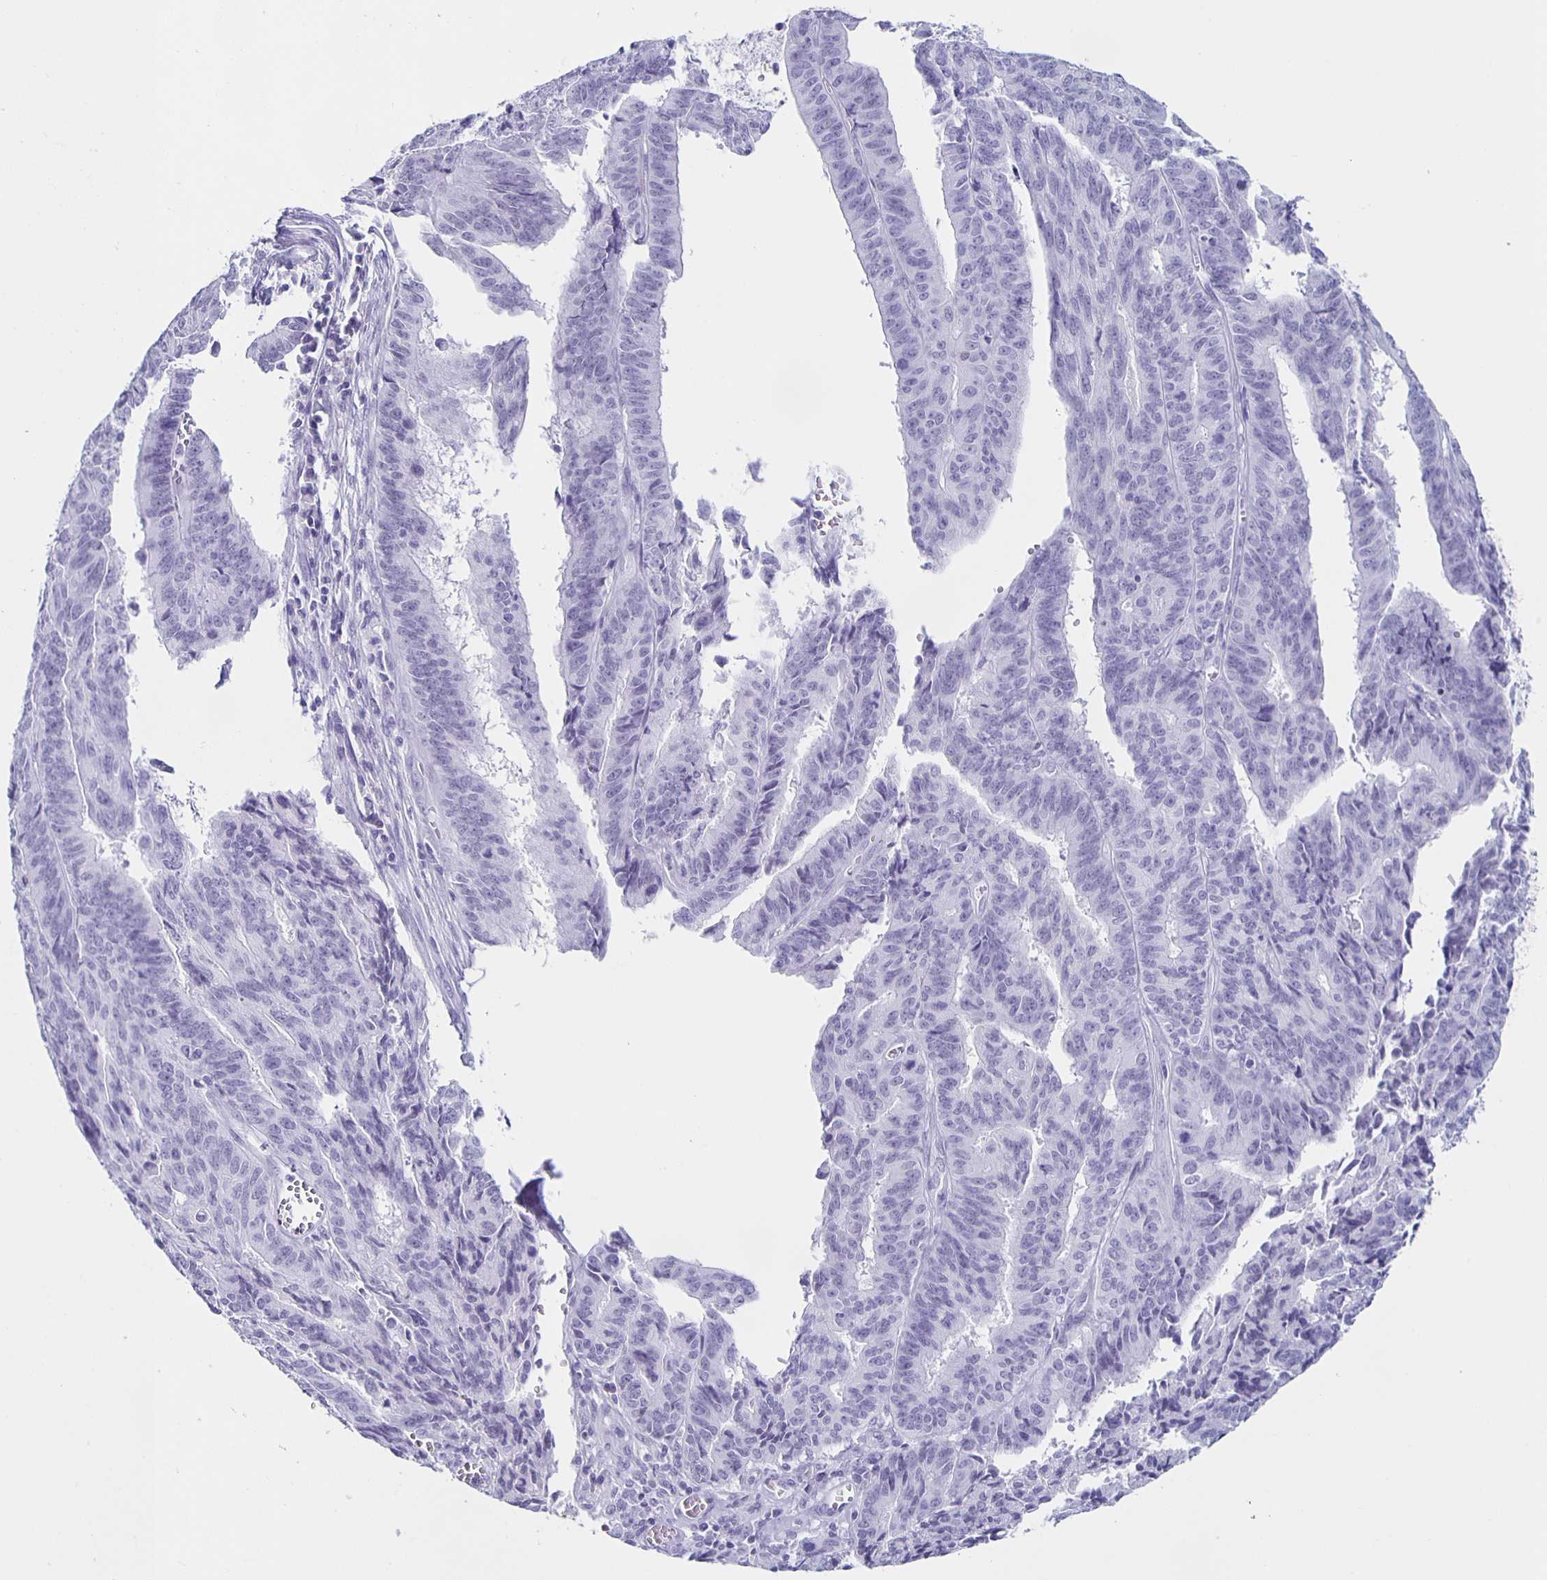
{"staining": {"intensity": "negative", "quantity": "none", "location": "none"}, "tissue": "endometrial cancer", "cell_type": "Tumor cells", "image_type": "cancer", "snomed": [{"axis": "morphology", "description": "Adenocarcinoma, NOS"}, {"axis": "topography", "description": "Endometrium"}], "caption": "Protein analysis of endometrial adenocarcinoma reveals no significant positivity in tumor cells. (DAB IHC visualized using brightfield microscopy, high magnification).", "gene": "TPPP", "patient": {"sex": "female", "age": 65}}